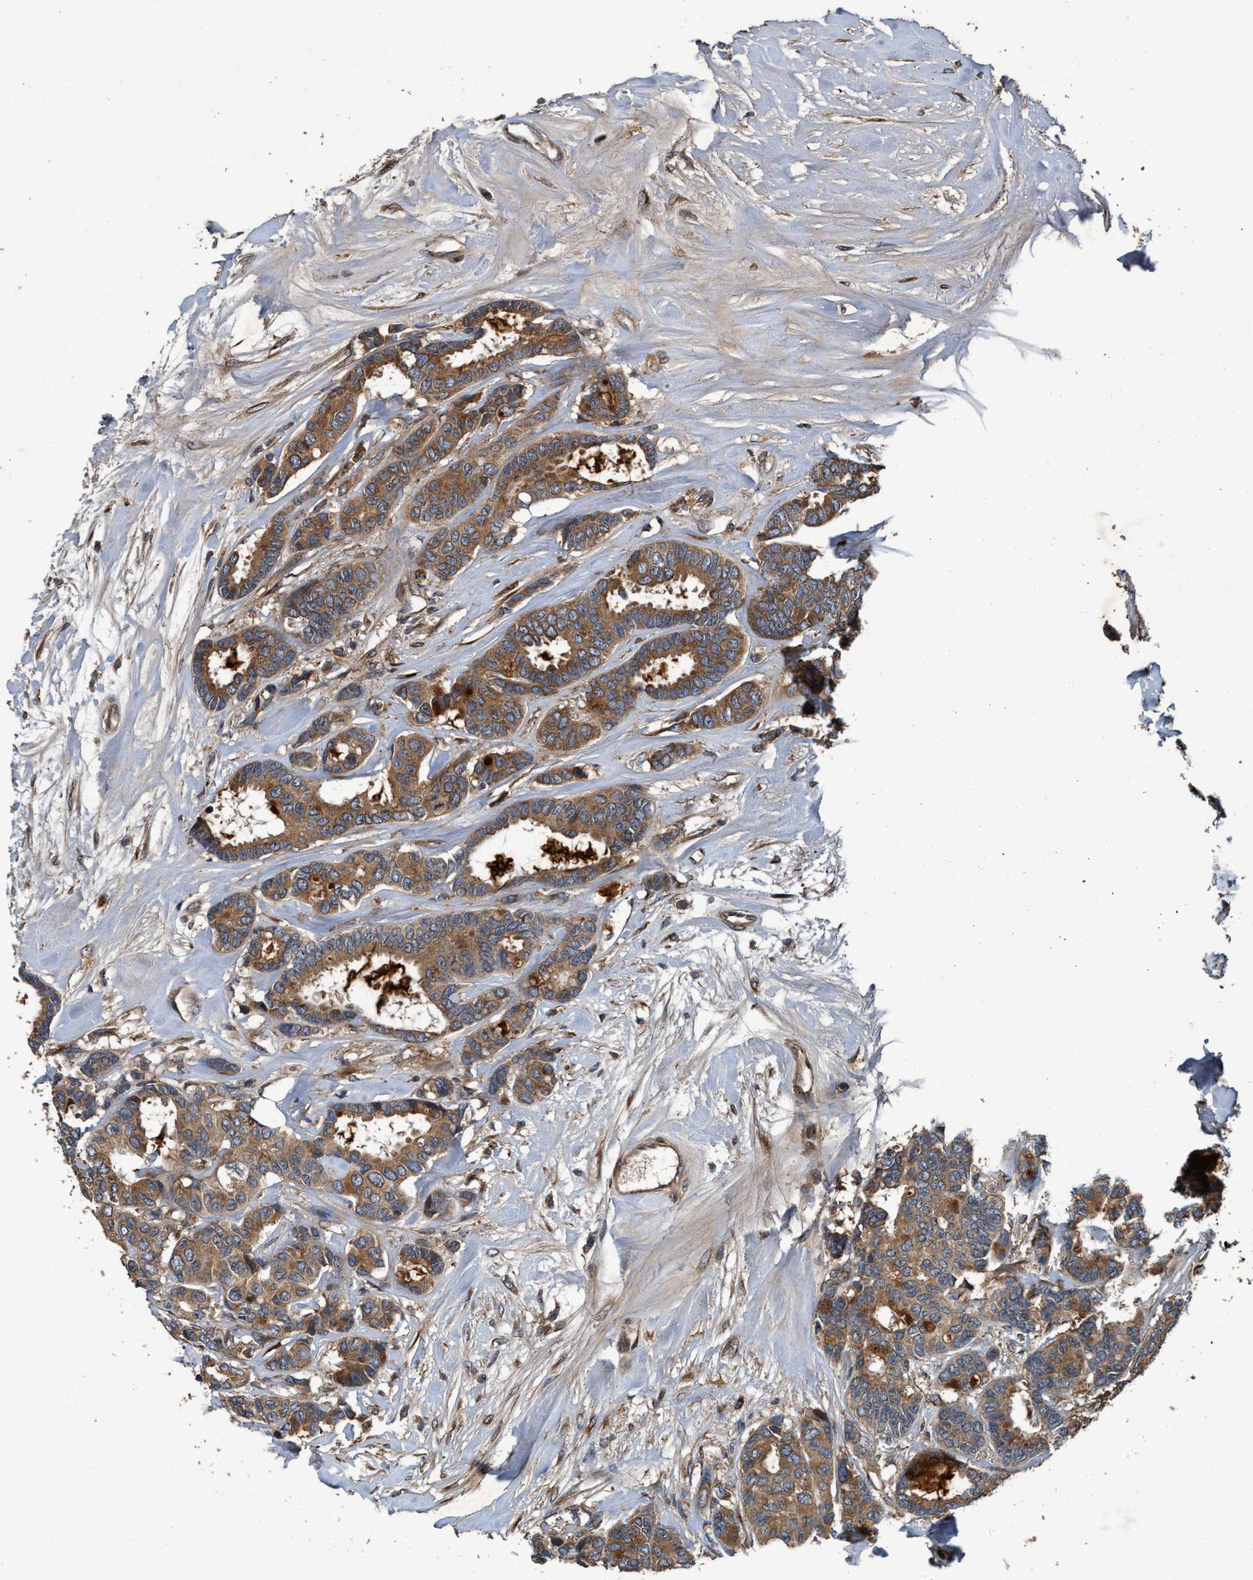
{"staining": {"intensity": "moderate", "quantity": ">75%", "location": "cytoplasmic/membranous"}, "tissue": "breast cancer", "cell_type": "Tumor cells", "image_type": "cancer", "snomed": [{"axis": "morphology", "description": "Duct carcinoma"}, {"axis": "topography", "description": "Breast"}], "caption": "Moderate cytoplasmic/membranous expression for a protein is seen in about >75% of tumor cells of breast cancer (intraductal carcinoma) using IHC.", "gene": "MACC1", "patient": {"sex": "female", "age": 87}}